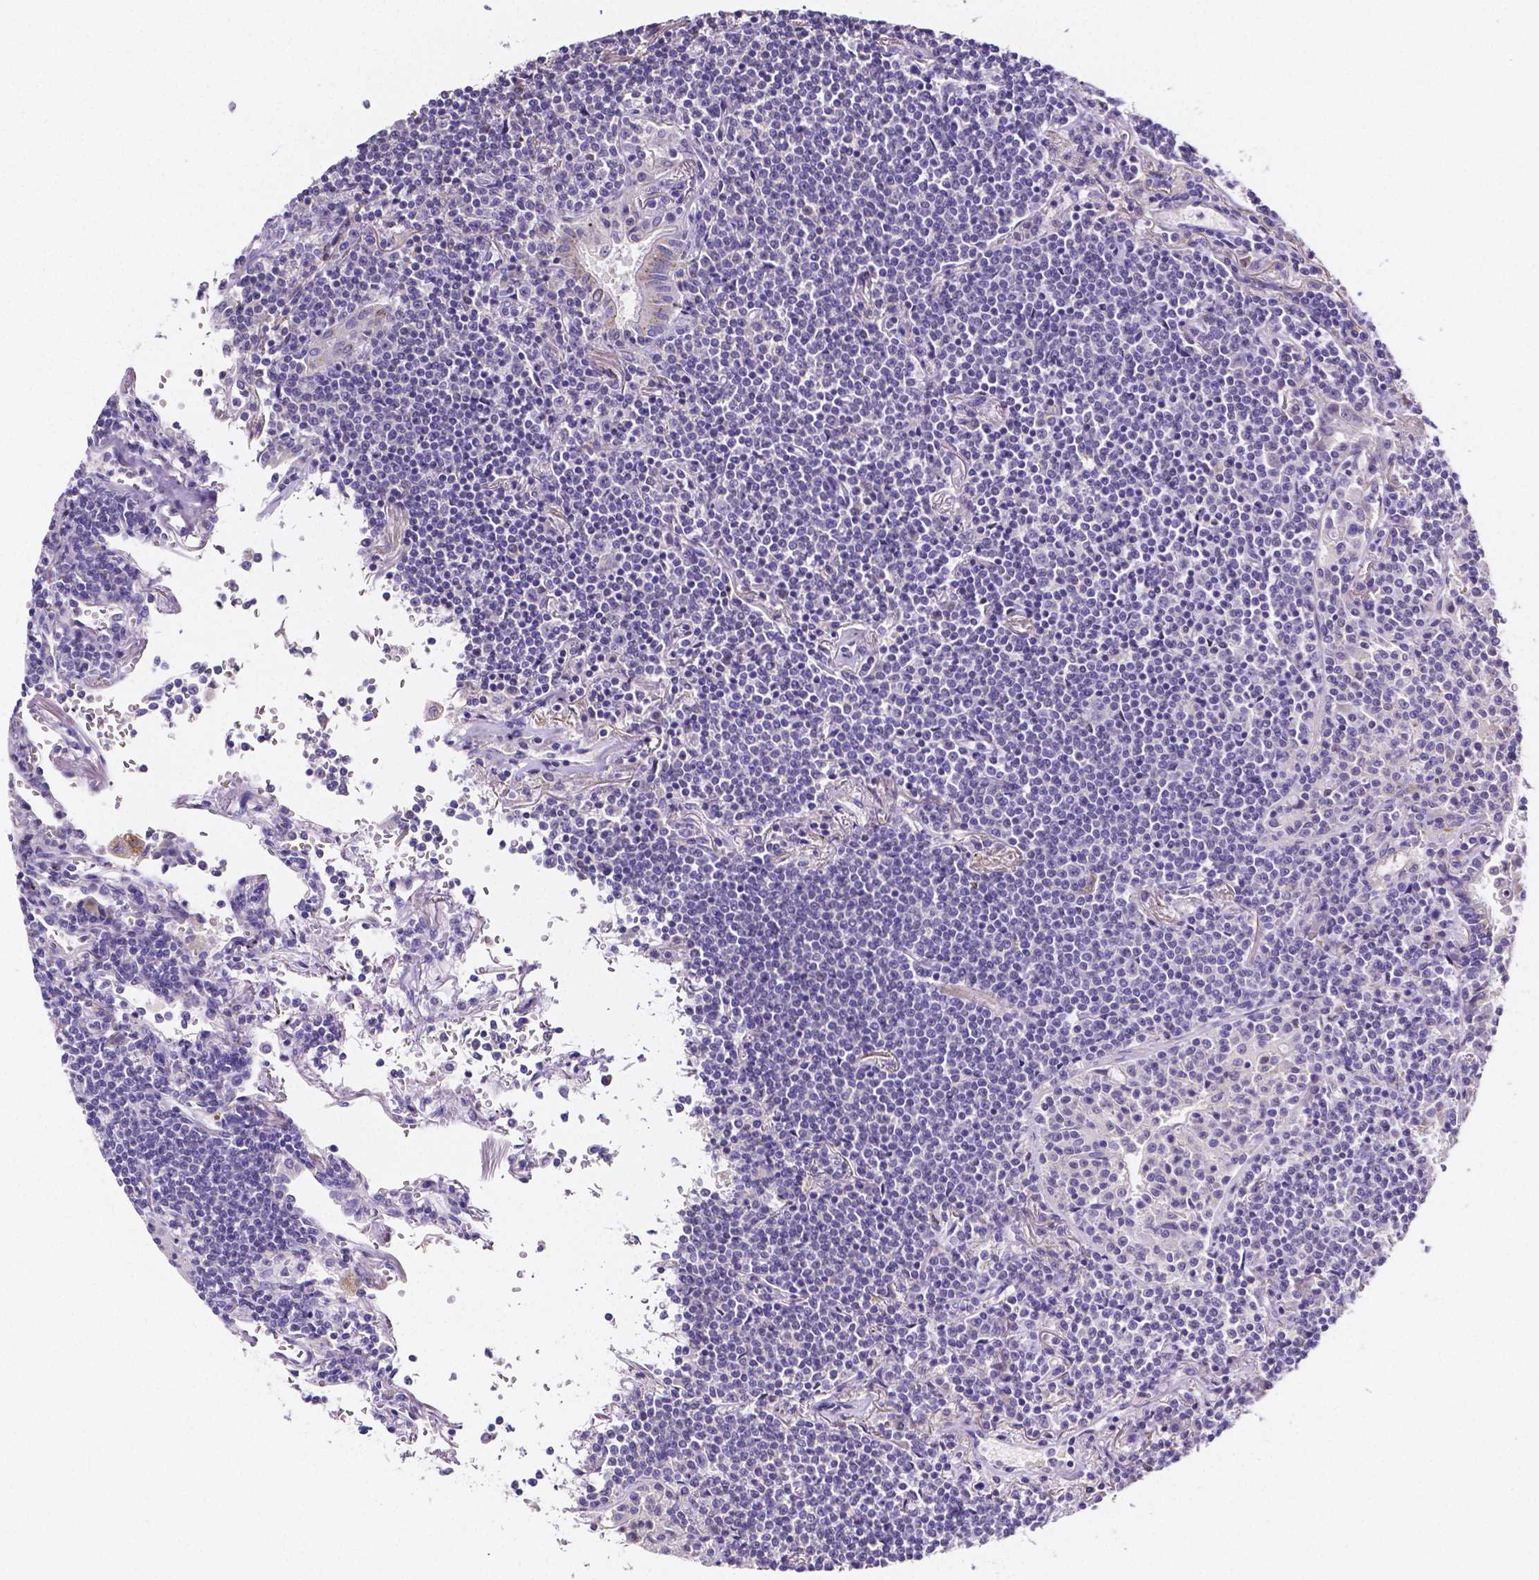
{"staining": {"intensity": "negative", "quantity": "none", "location": "none"}, "tissue": "lymphoma", "cell_type": "Tumor cells", "image_type": "cancer", "snomed": [{"axis": "morphology", "description": "Malignant lymphoma, non-Hodgkin's type, Low grade"}, {"axis": "topography", "description": "Lung"}], "caption": "Tumor cells show no significant protein staining in low-grade malignant lymphoma, non-Hodgkin's type. (DAB IHC, high magnification).", "gene": "NRGN", "patient": {"sex": "female", "age": 71}}